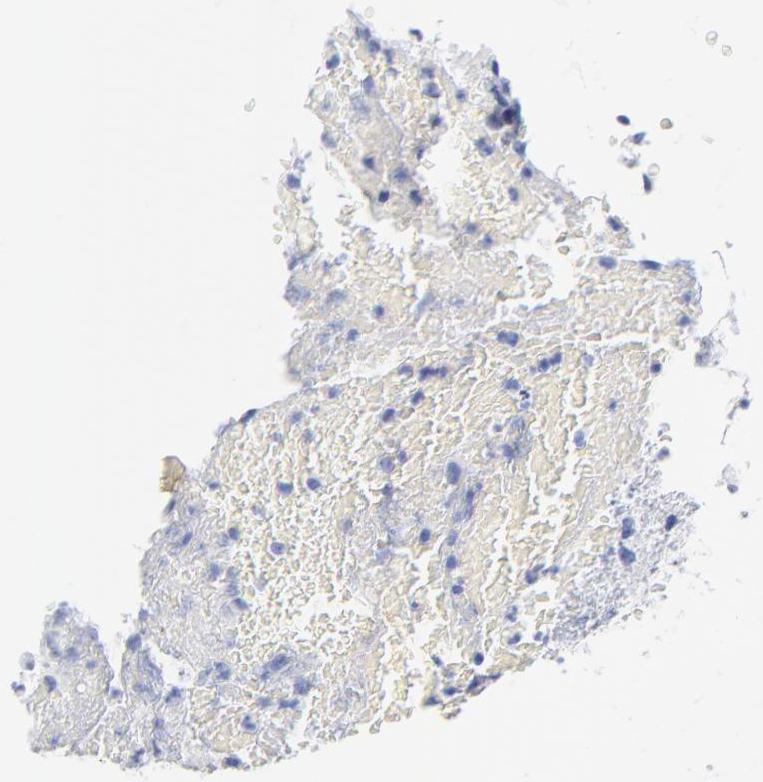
{"staining": {"intensity": "negative", "quantity": "none", "location": "none"}, "tissue": "glioma", "cell_type": "Tumor cells", "image_type": "cancer", "snomed": [{"axis": "morphology", "description": "Glioma, malignant, High grade"}, {"axis": "topography", "description": "Cerebral cortex"}], "caption": "Glioma was stained to show a protein in brown. There is no significant staining in tumor cells. The staining was performed using DAB to visualize the protein expression in brown, while the nuclei were stained in blue with hematoxylin (Magnification: 20x).", "gene": "ACY1", "patient": {"sex": "female", "age": 55}}